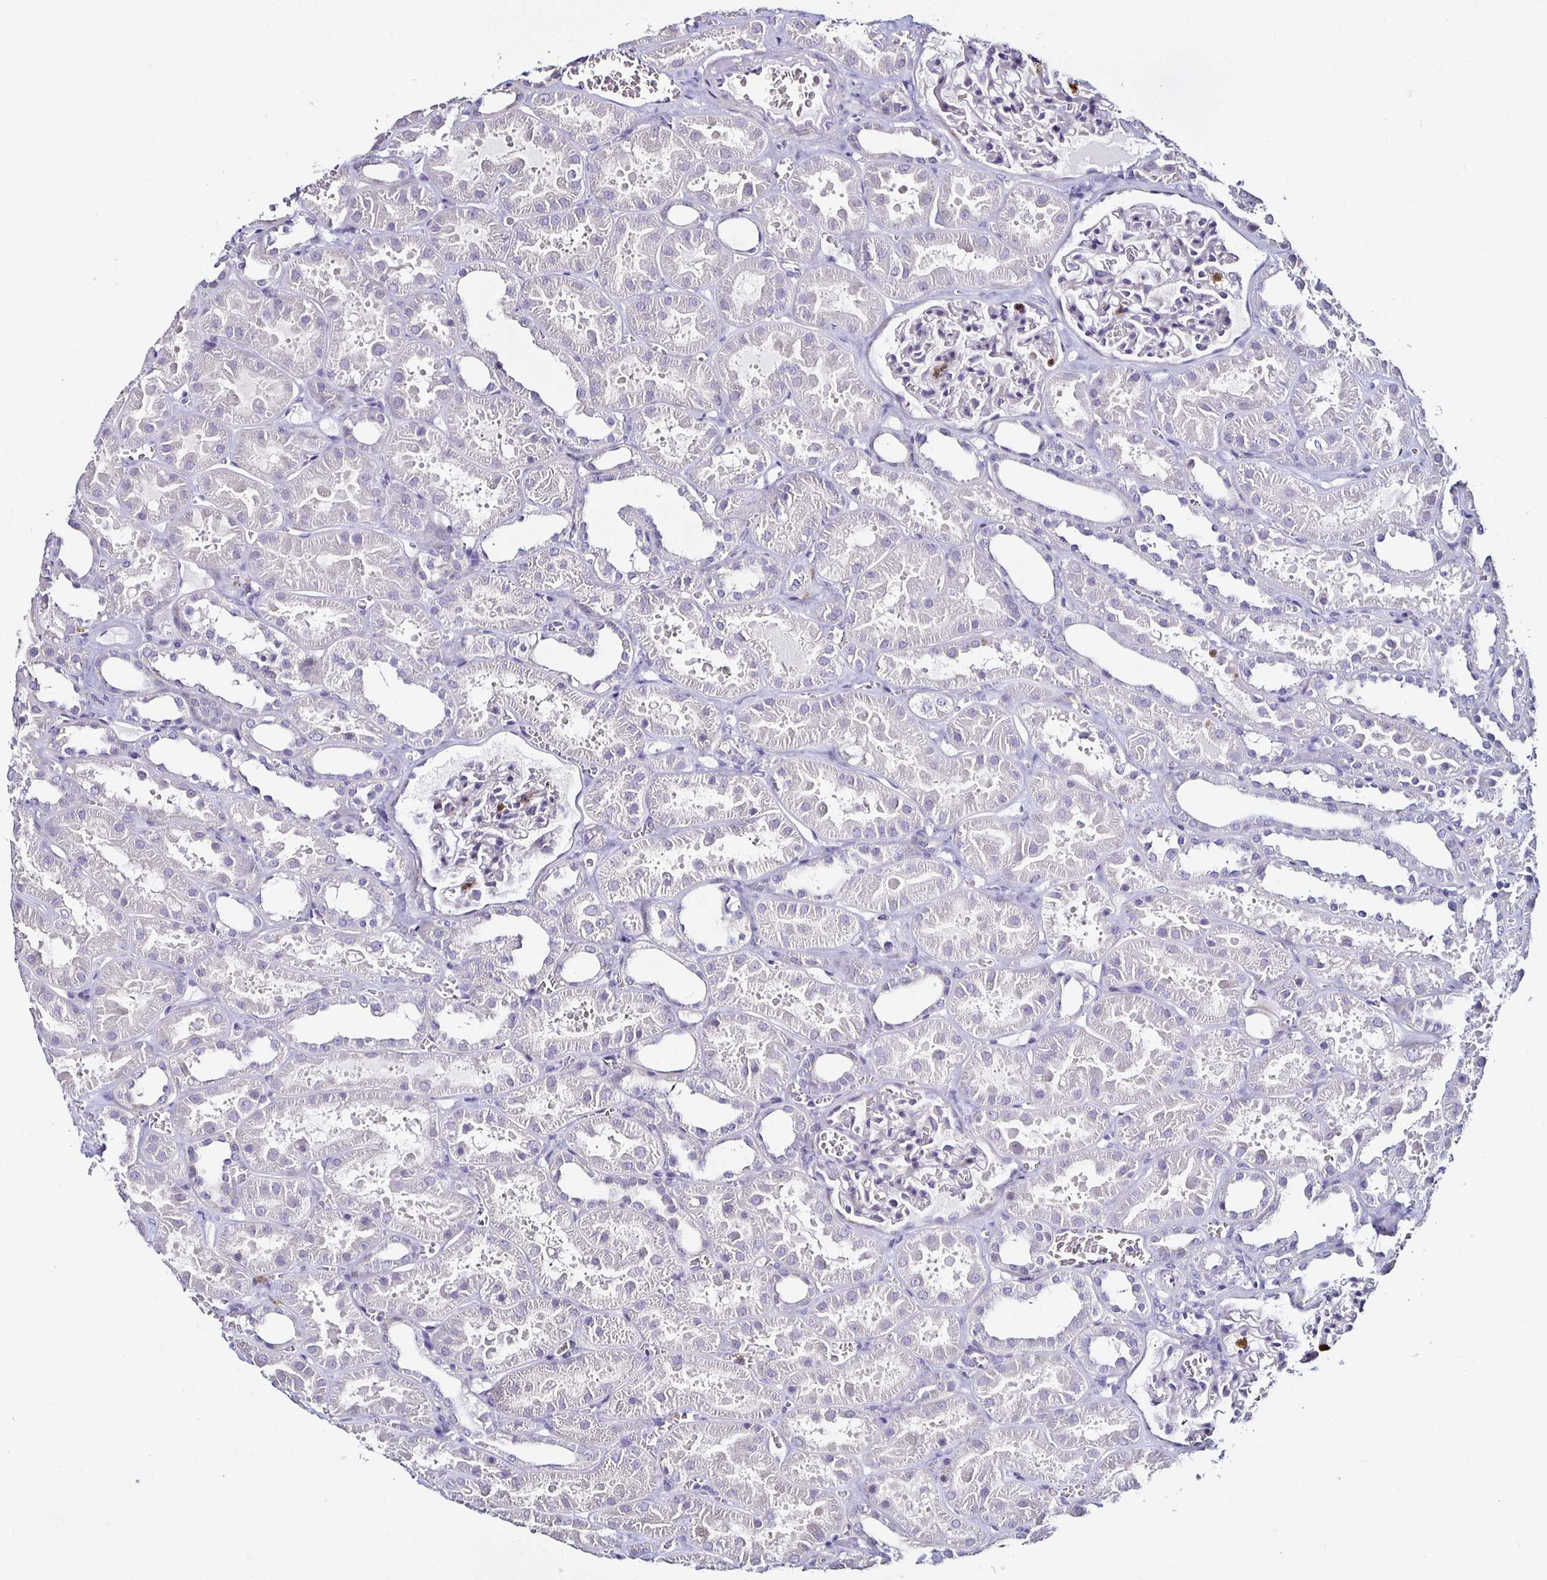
{"staining": {"intensity": "negative", "quantity": "none", "location": "none"}, "tissue": "kidney", "cell_type": "Cells in glomeruli", "image_type": "normal", "snomed": [{"axis": "morphology", "description": "Normal tissue, NOS"}, {"axis": "topography", "description": "Kidney"}], "caption": "Image shows no protein positivity in cells in glomeruli of normal kidney. Brightfield microscopy of IHC stained with DAB (brown) and hematoxylin (blue), captured at high magnification.", "gene": "TLR4", "patient": {"sex": "female", "age": 41}}